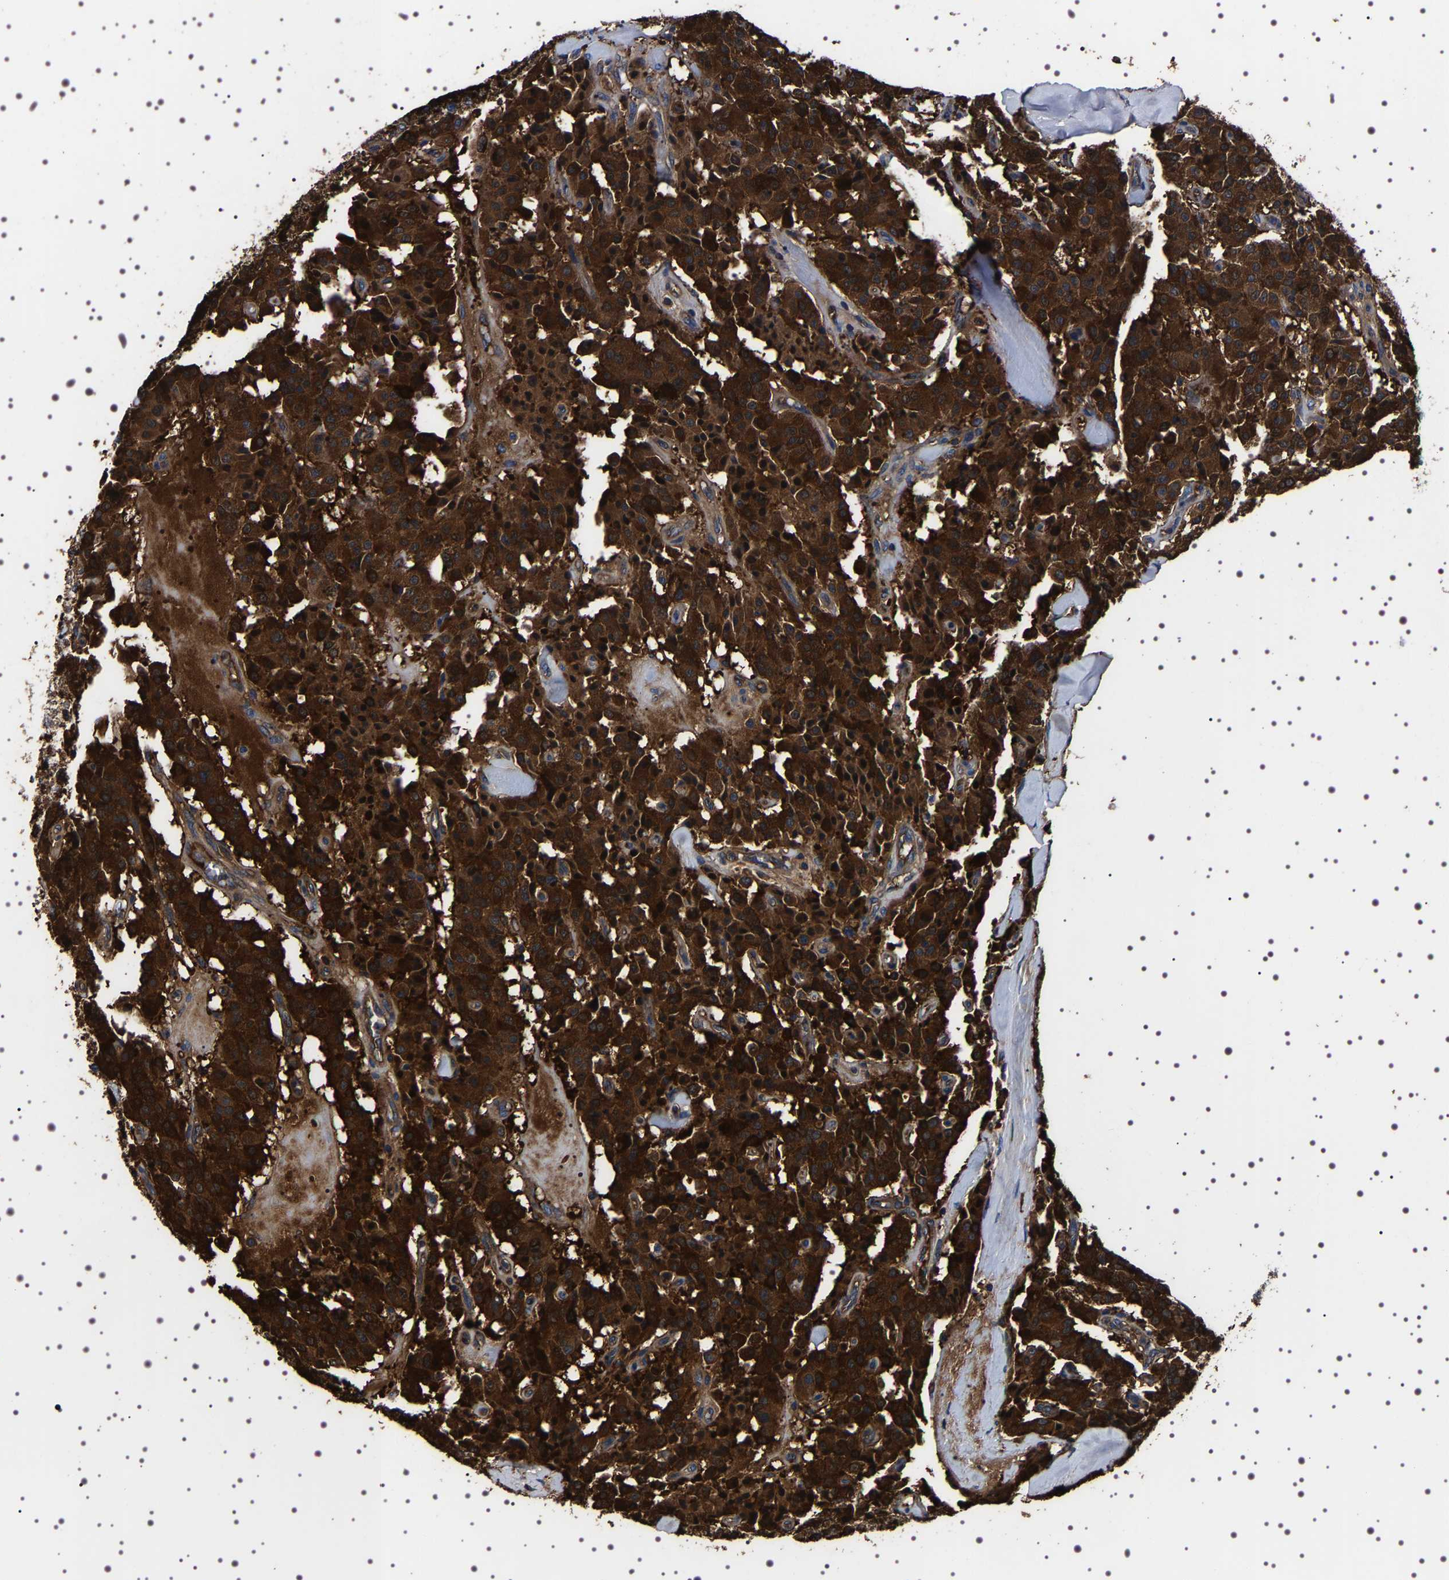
{"staining": {"intensity": "strong", "quantity": ">75%", "location": "cytoplasmic/membranous"}, "tissue": "carcinoid", "cell_type": "Tumor cells", "image_type": "cancer", "snomed": [{"axis": "morphology", "description": "Carcinoid, malignant, NOS"}, {"axis": "topography", "description": "Lung"}], "caption": "Immunohistochemistry photomicrograph of neoplastic tissue: human carcinoid stained using IHC reveals high levels of strong protein expression localized specifically in the cytoplasmic/membranous of tumor cells, appearing as a cytoplasmic/membranous brown color.", "gene": "WDR1", "patient": {"sex": "male", "age": 30}}